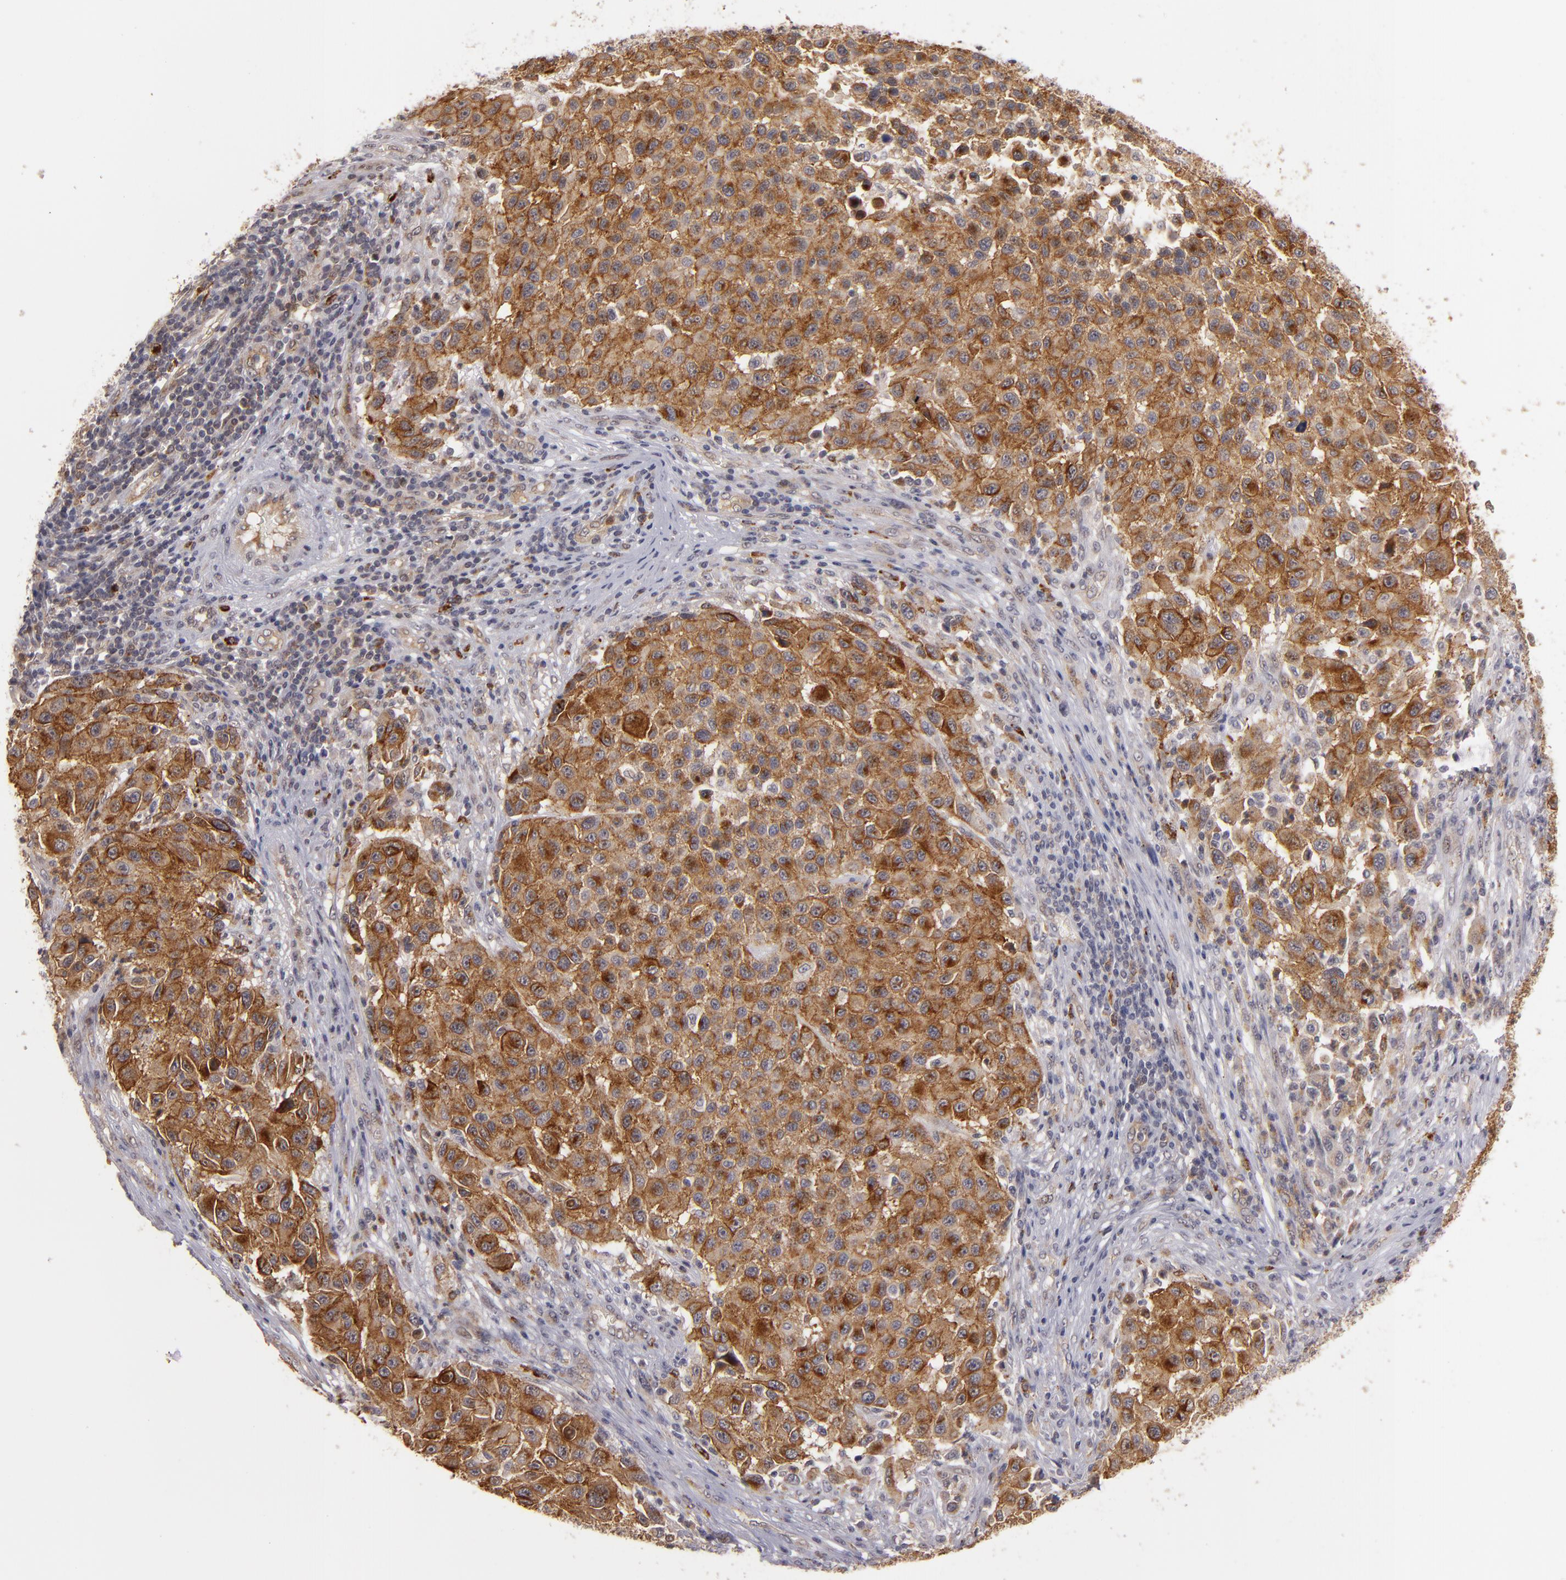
{"staining": {"intensity": "moderate", "quantity": ">75%", "location": "cytoplasmic/membranous"}, "tissue": "melanoma", "cell_type": "Tumor cells", "image_type": "cancer", "snomed": [{"axis": "morphology", "description": "Malignant melanoma, Metastatic site"}, {"axis": "topography", "description": "Lymph node"}], "caption": "This histopathology image shows malignant melanoma (metastatic site) stained with immunohistochemistry to label a protein in brown. The cytoplasmic/membranous of tumor cells show moderate positivity for the protein. Nuclei are counter-stained blue.", "gene": "STX3", "patient": {"sex": "male", "age": 61}}